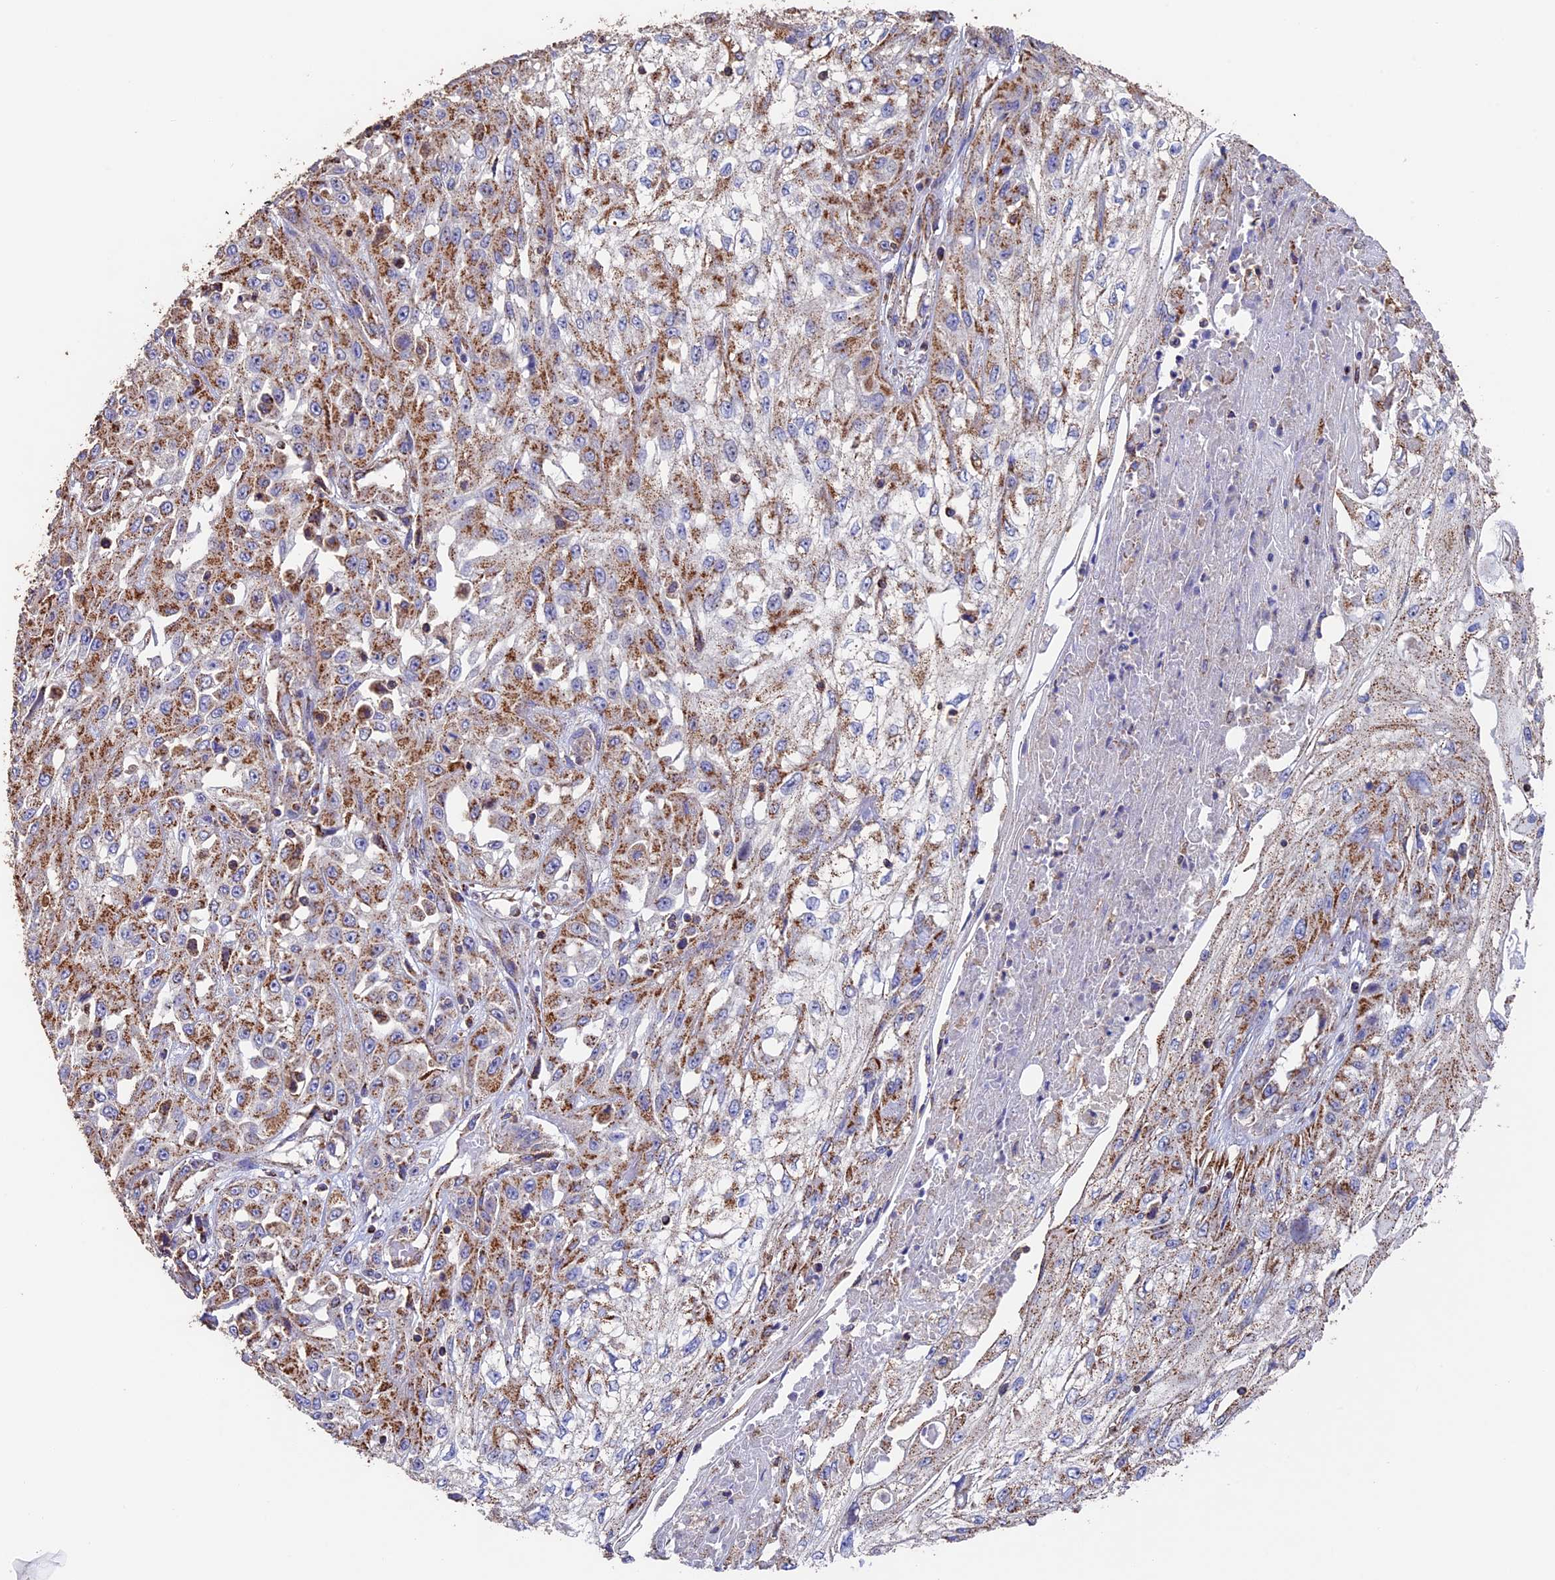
{"staining": {"intensity": "moderate", "quantity": ">75%", "location": "cytoplasmic/membranous"}, "tissue": "skin cancer", "cell_type": "Tumor cells", "image_type": "cancer", "snomed": [{"axis": "morphology", "description": "Squamous cell carcinoma, NOS"}, {"axis": "morphology", "description": "Squamous cell carcinoma, metastatic, NOS"}, {"axis": "topography", "description": "Skin"}, {"axis": "topography", "description": "Lymph node"}], "caption": "Immunohistochemical staining of human skin metastatic squamous cell carcinoma reveals moderate cytoplasmic/membranous protein positivity in approximately >75% of tumor cells.", "gene": "ADAT1", "patient": {"sex": "male", "age": 75}}